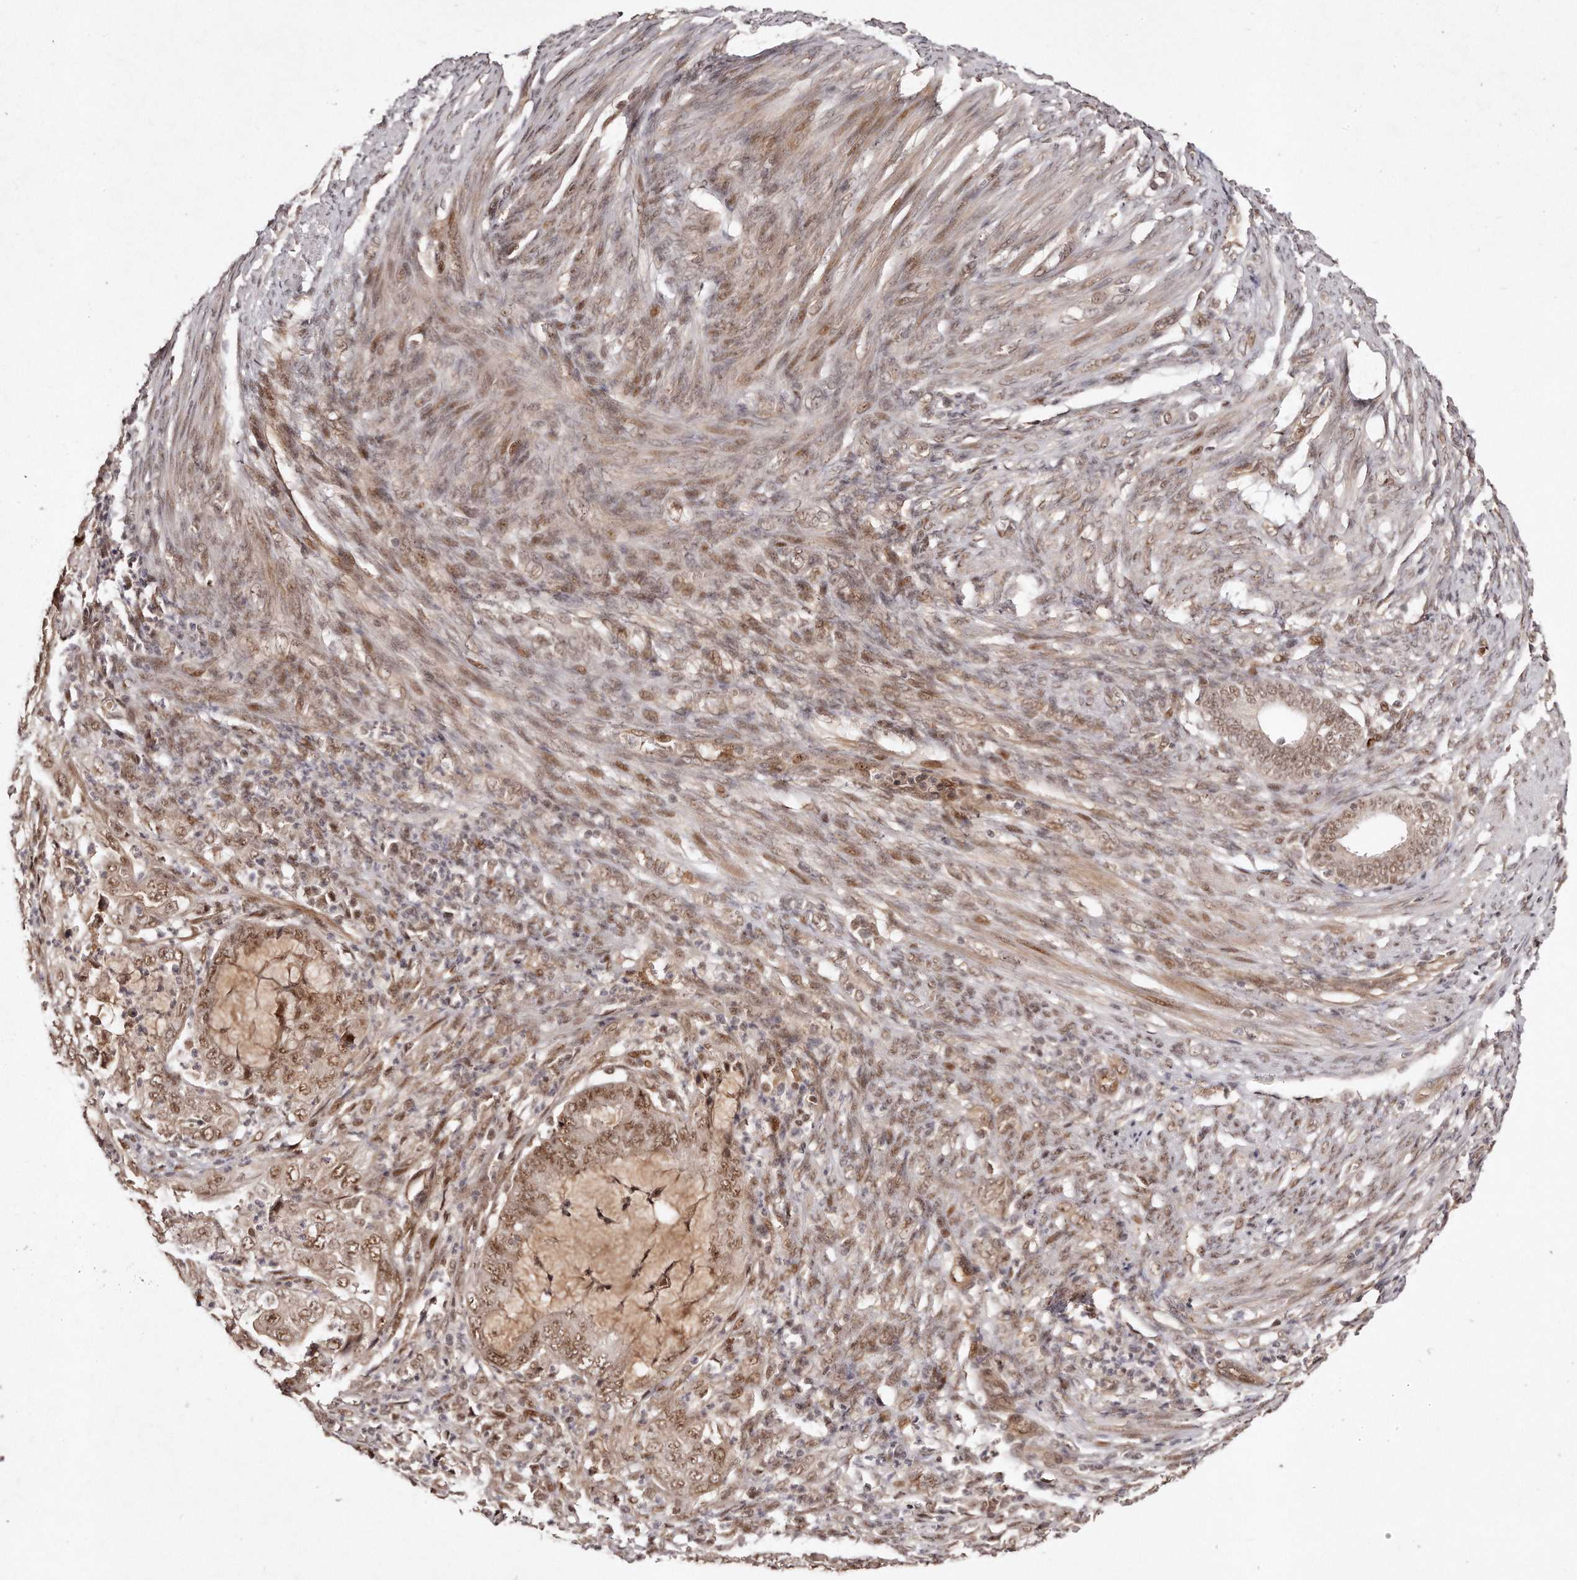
{"staining": {"intensity": "moderate", "quantity": ">75%", "location": "nuclear"}, "tissue": "endometrial cancer", "cell_type": "Tumor cells", "image_type": "cancer", "snomed": [{"axis": "morphology", "description": "Adenocarcinoma, NOS"}, {"axis": "topography", "description": "Endometrium"}], "caption": "Immunohistochemical staining of human endometrial adenocarcinoma displays medium levels of moderate nuclear staining in approximately >75% of tumor cells.", "gene": "SOX4", "patient": {"sex": "female", "age": 51}}